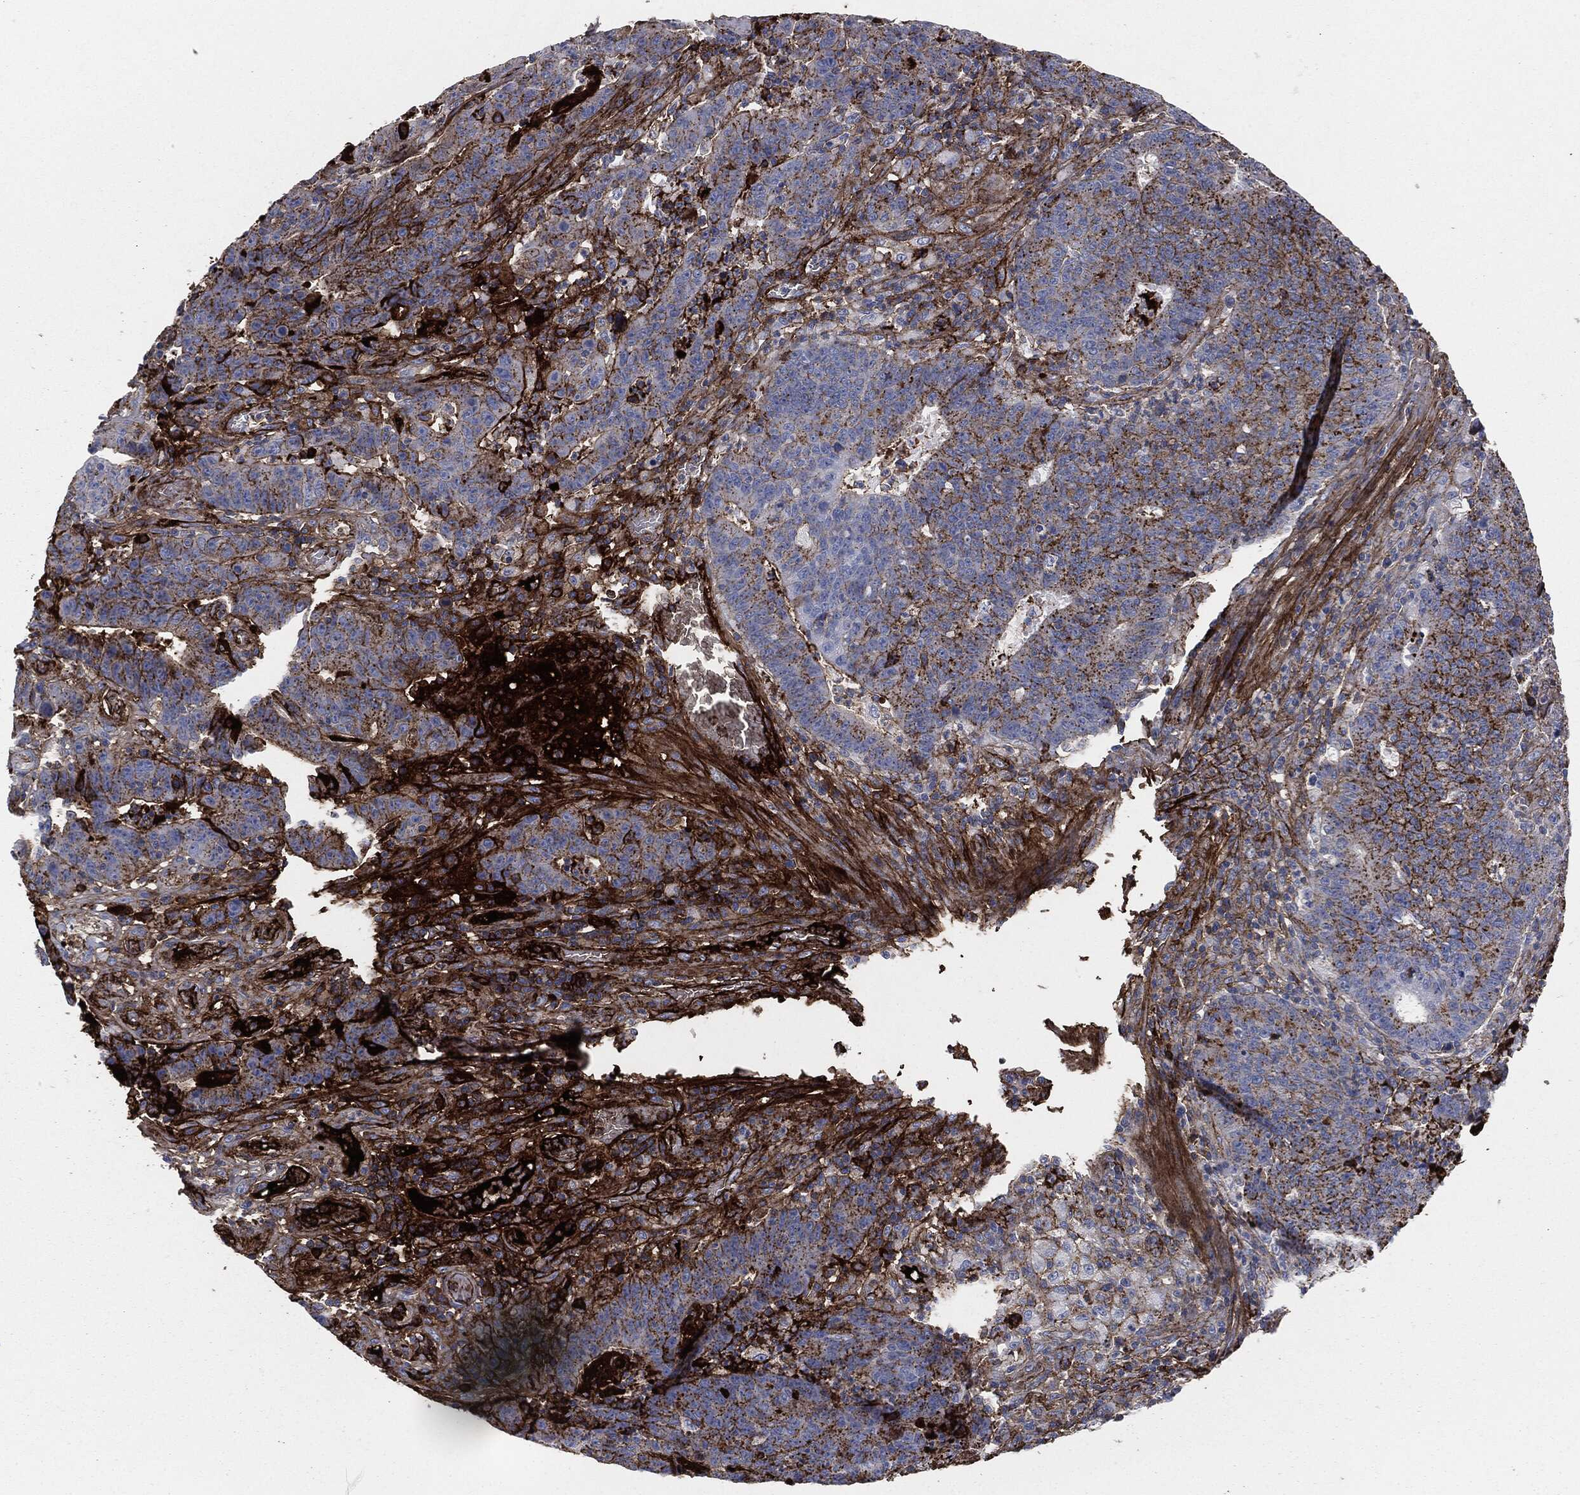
{"staining": {"intensity": "strong", "quantity": "25%-75%", "location": "cytoplasmic/membranous"}, "tissue": "colorectal cancer", "cell_type": "Tumor cells", "image_type": "cancer", "snomed": [{"axis": "morphology", "description": "Adenocarcinoma, NOS"}, {"axis": "topography", "description": "Colon"}], "caption": "A photomicrograph of human colorectal cancer (adenocarcinoma) stained for a protein shows strong cytoplasmic/membranous brown staining in tumor cells.", "gene": "APOB", "patient": {"sex": "female", "age": 75}}